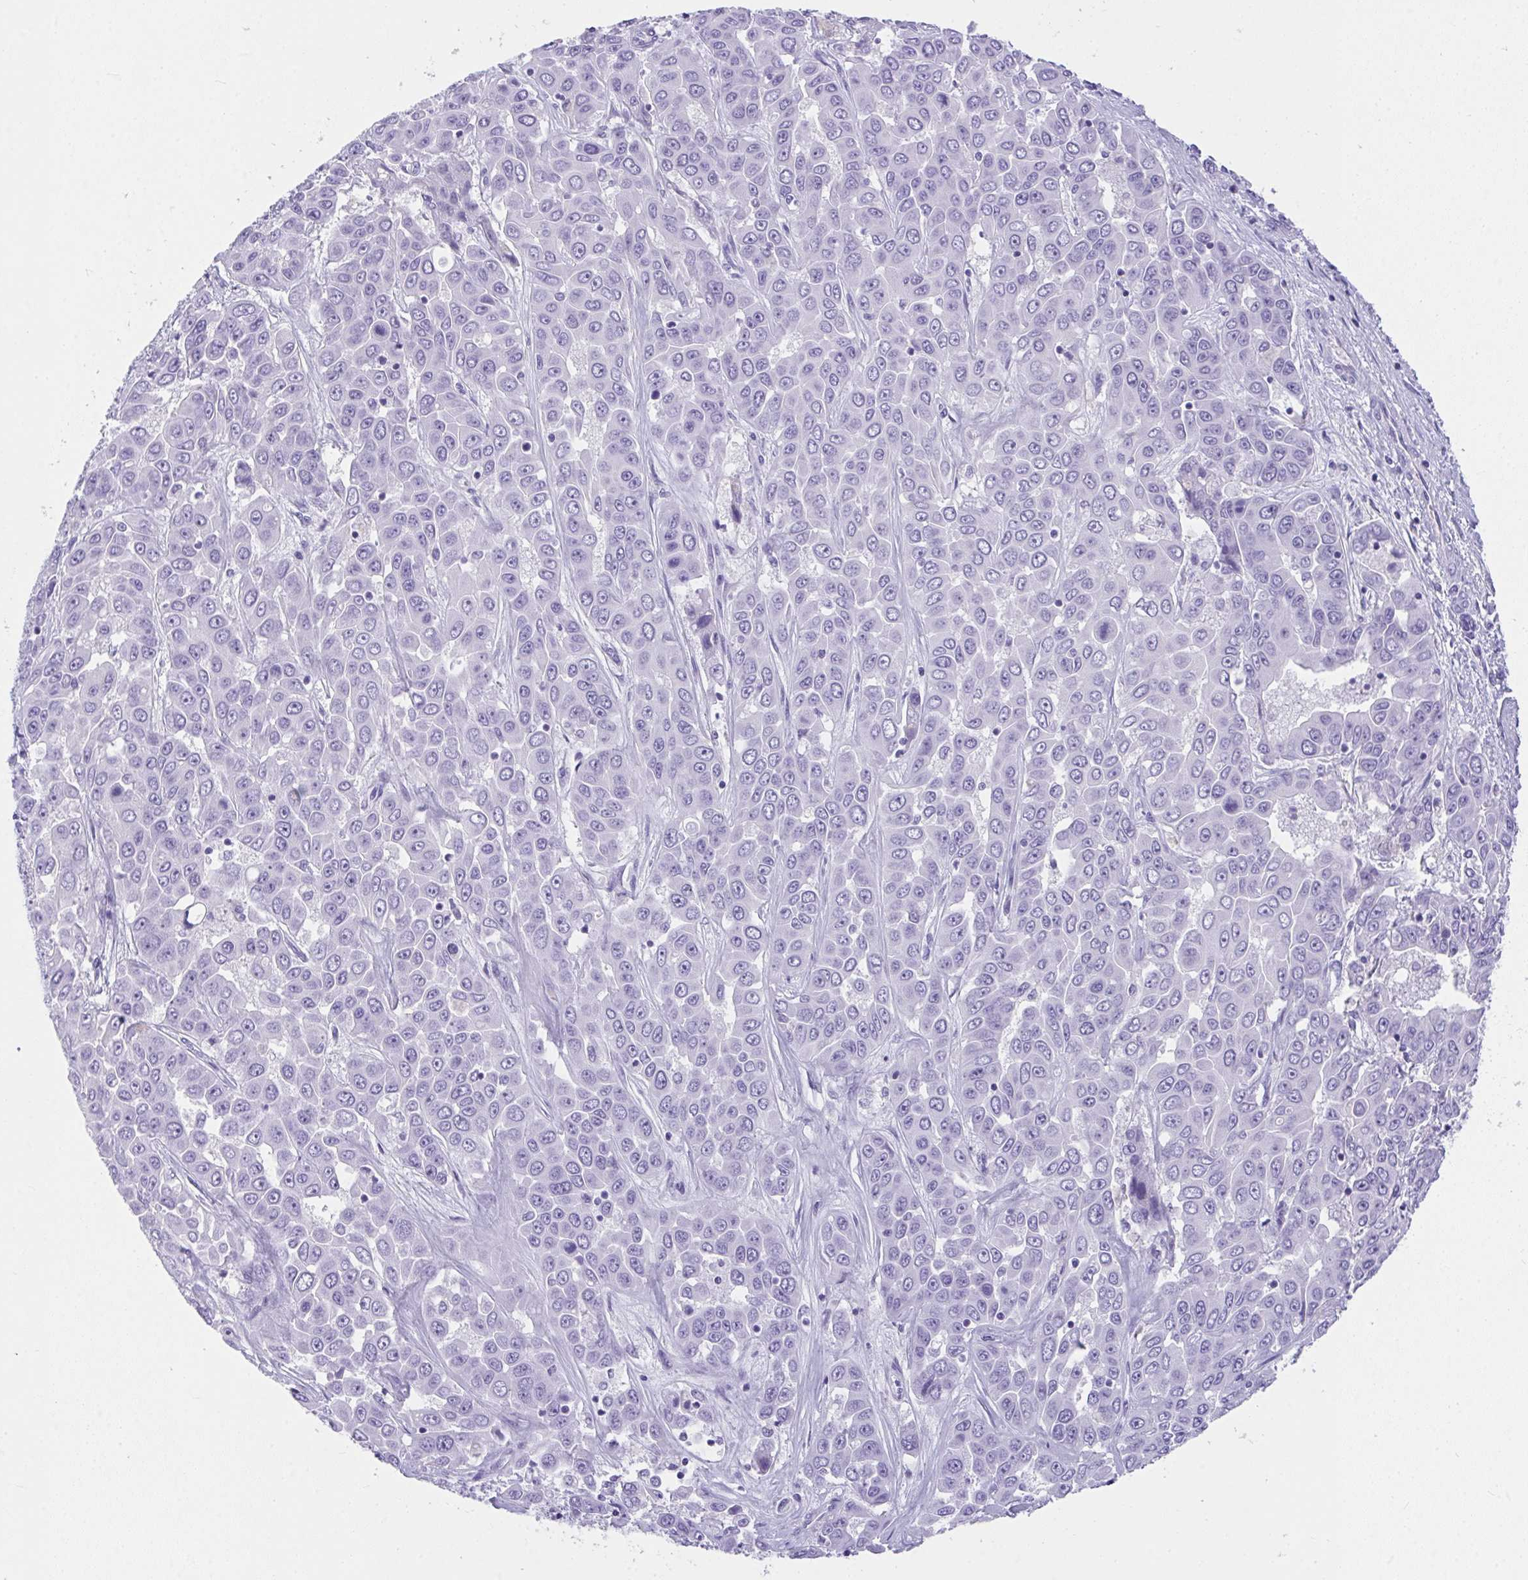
{"staining": {"intensity": "negative", "quantity": "none", "location": "none"}, "tissue": "liver cancer", "cell_type": "Tumor cells", "image_type": "cancer", "snomed": [{"axis": "morphology", "description": "Cholangiocarcinoma"}, {"axis": "topography", "description": "Liver"}], "caption": "An immunohistochemistry image of liver cancer (cholangiocarcinoma) is shown. There is no staining in tumor cells of liver cancer (cholangiocarcinoma).", "gene": "AVIL", "patient": {"sex": "female", "age": 52}}